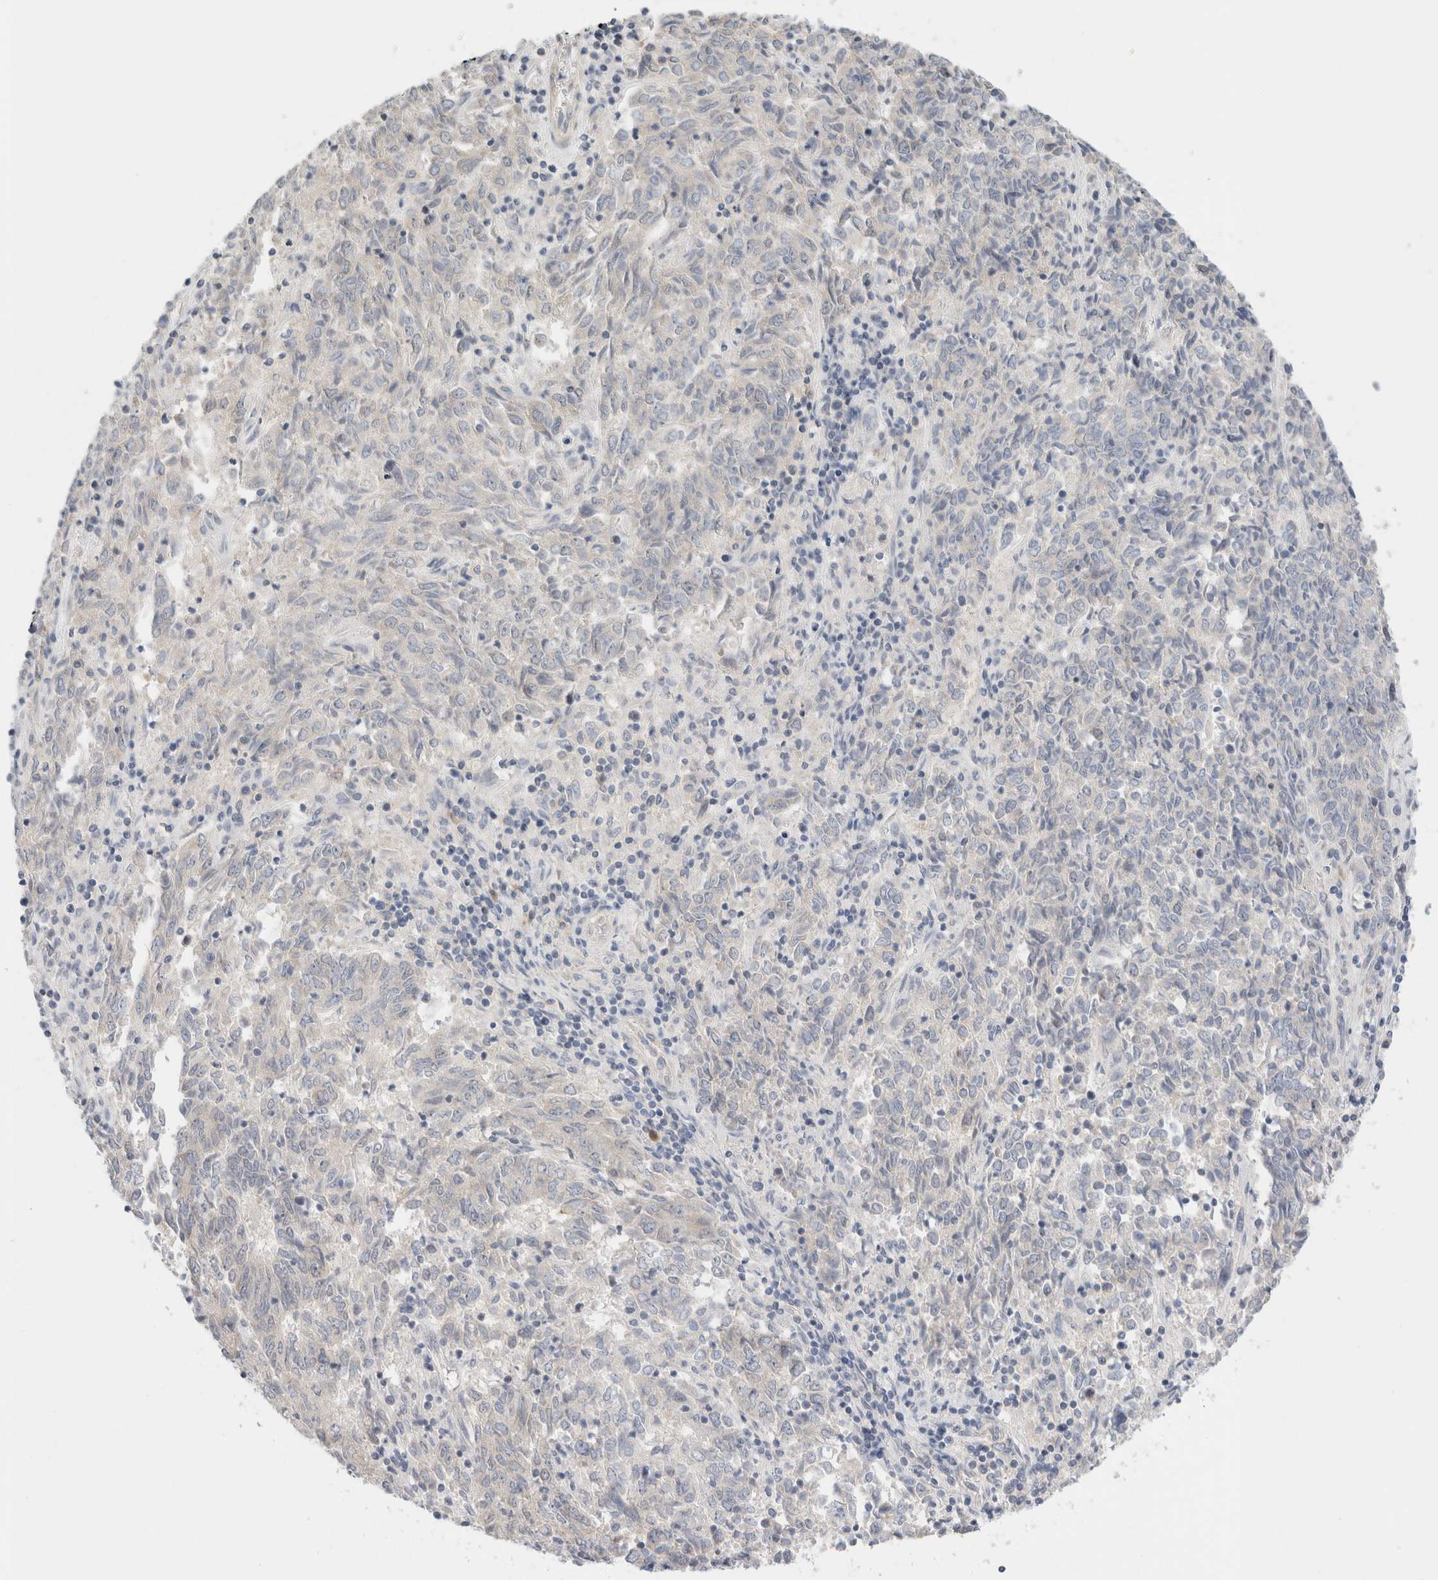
{"staining": {"intensity": "negative", "quantity": "none", "location": "none"}, "tissue": "endometrial cancer", "cell_type": "Tumor cells", "image_type": "cancer", "snomed": [{"axis": "morphology", "description": "Adenocarcinoma, NOS"}, {"axis": "topography", "description": "Endometrium"}], "caption": "The photomicrograph reveals no significant expression in tumor cells of endometrial adenocarcinoma. (DAB immunohistochemistry (IHC) with hematoxylin counter stain).", "gene": "SPRTN", "patient": {"sex": "female", "age": 80}}